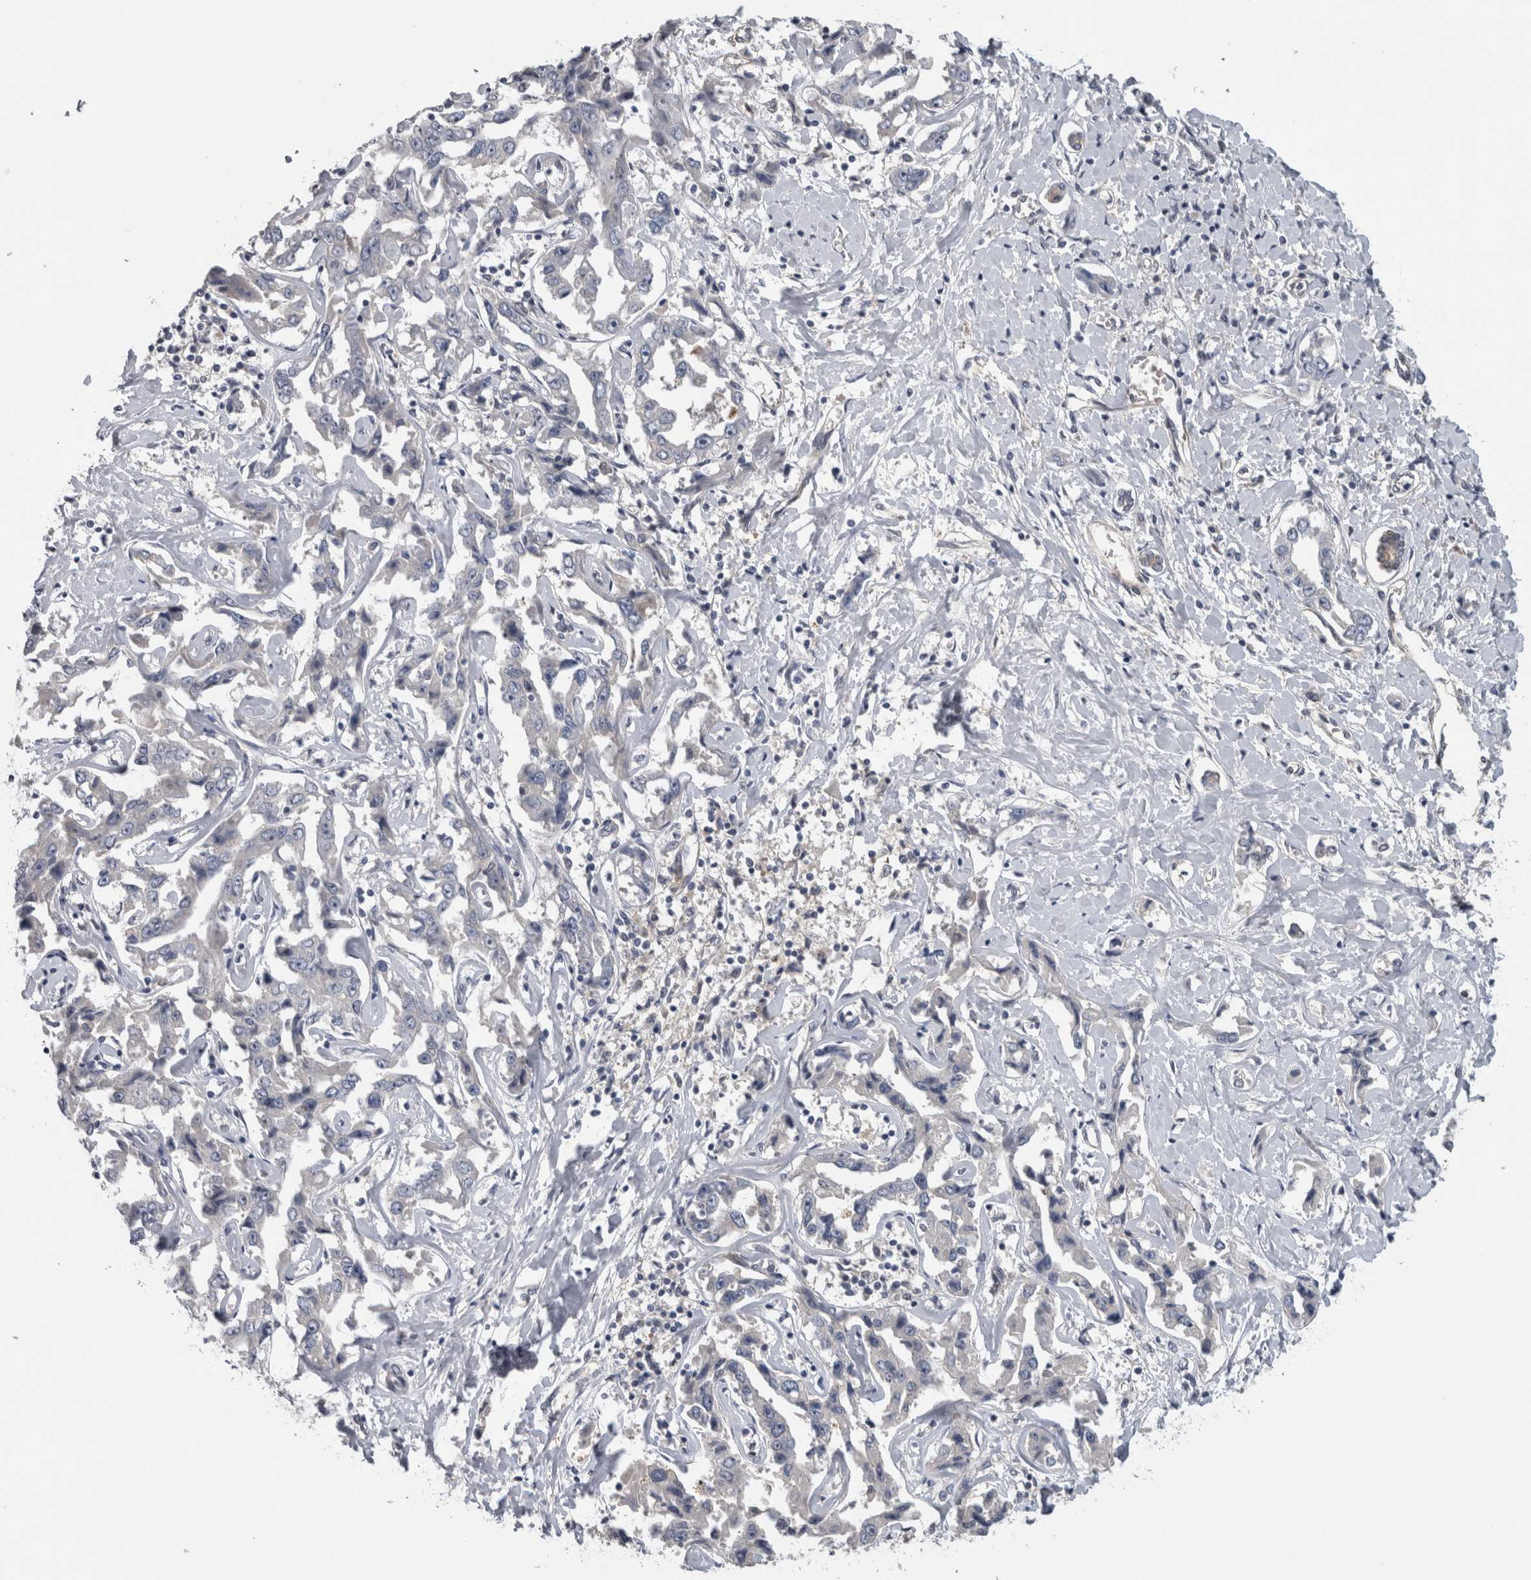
{"staining": {"intensity": "negative", "quantity": "none", "location": "none"}, "tissue": "liver cancer", "cell_type": "Tumor cells", "image_type": "cancer", "snomed": [{"axis": "morphology", "description": "Cholangiocarcinoma"}, {"axis": "topography", "description": "Liver"}], "caption": "A high-resolution photomicrograph shows IHC staining of liver cholangiocarcinoma, which exhibits no significant staining in tumor cells. (IHC, brightfield microscopy, high magnification).", "gene": "NAPRT", "patient": {"sex": "male", "age": 59}}